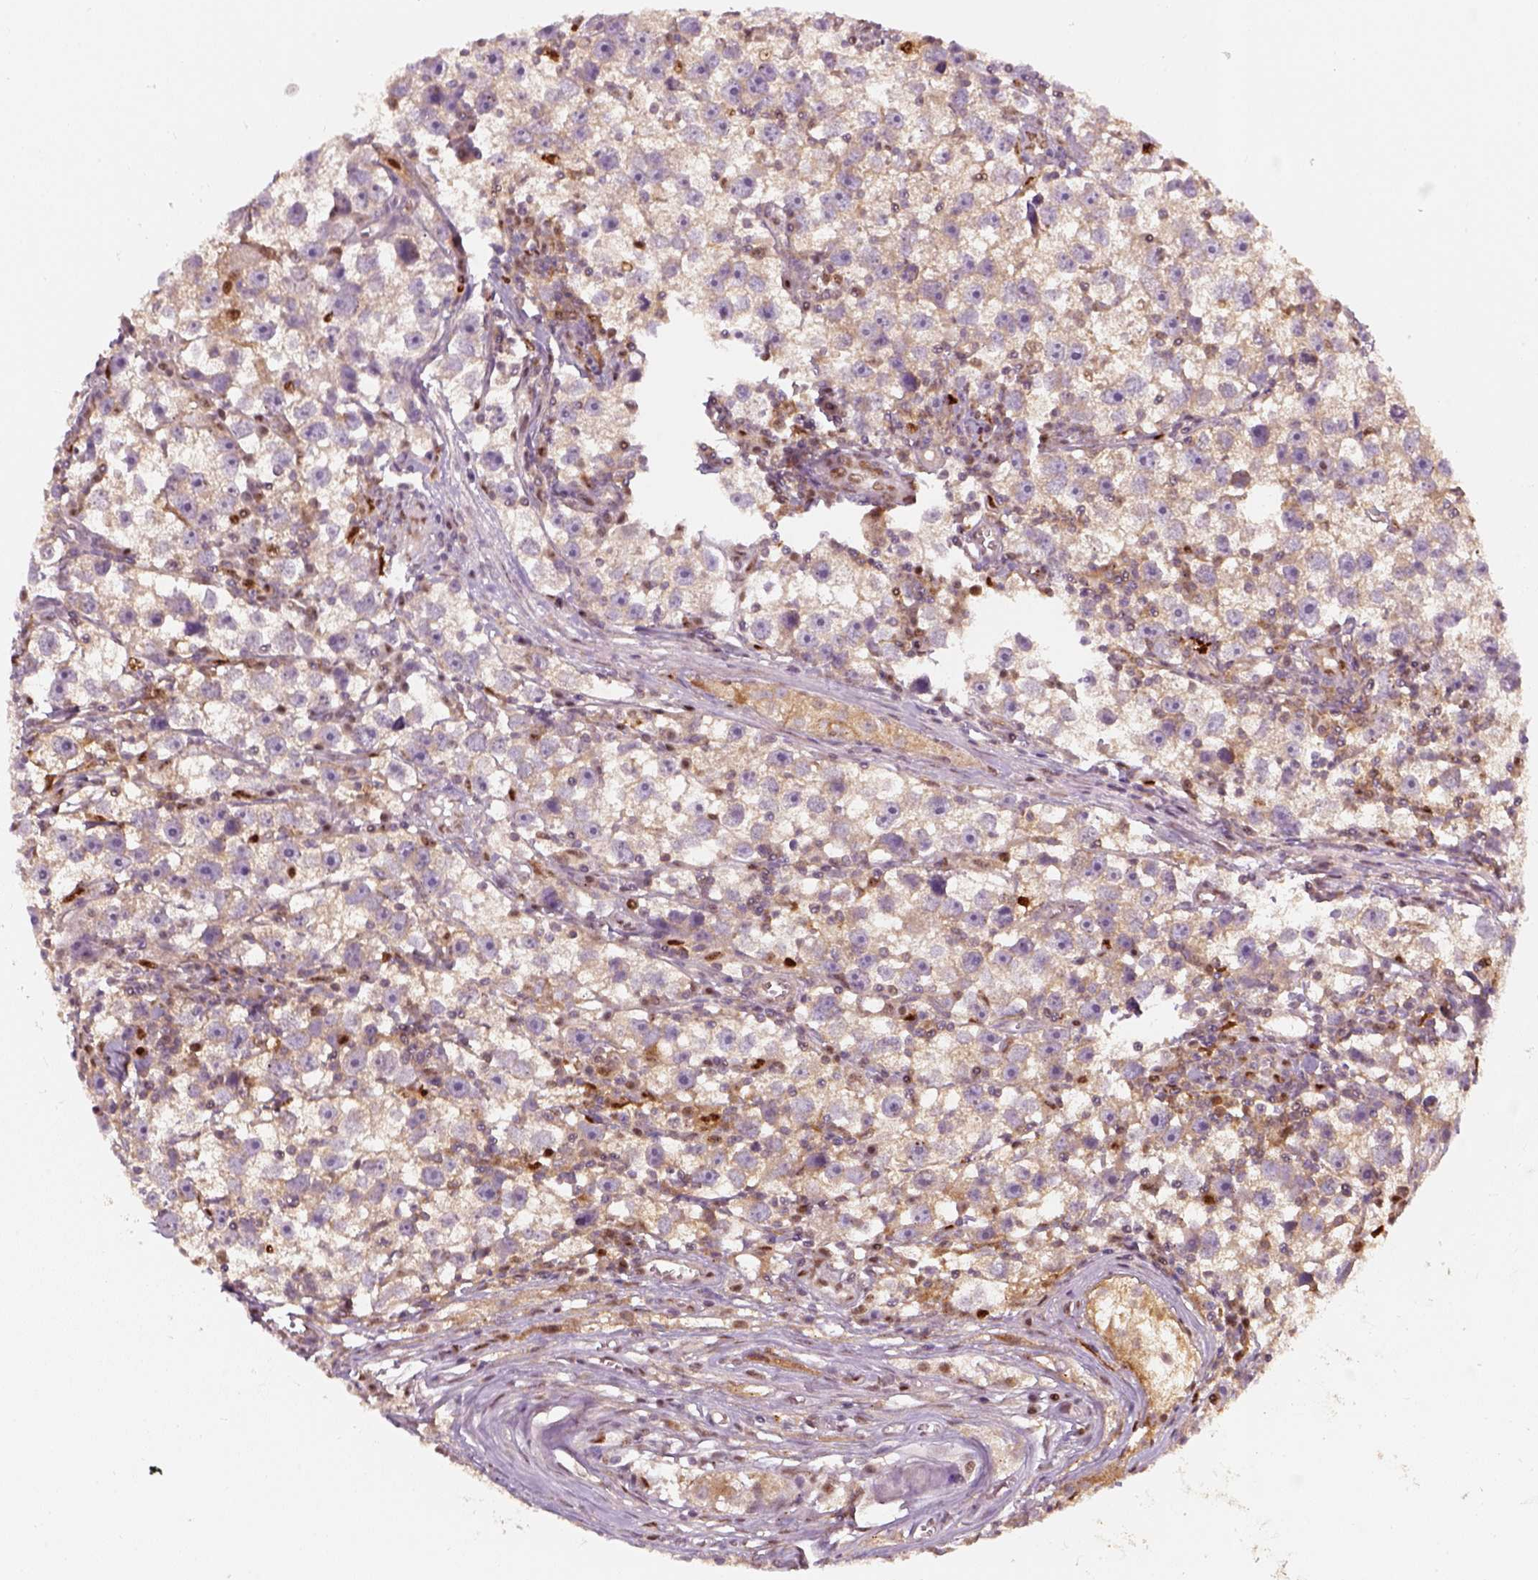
{"staining": {"intensity": "weak", "quantity": ">75%", "location": "cytoplasmic/membranous"}, "tissue": "testis cancer", "cell_type": "Tumor cells", "image_type": "cancer", "snomed": [{"axis": "morphology", "description": "Seminoma, NOS"}, {"axis": "topography", "description": "Testis"}], "caption": "This is an image of immunohistochemistry staining of testis cancer, which shows weak positivity in the cytoplasmic/membranous of tumor cells.", "gene": "SQSTM1", "patient": {"sex": "male", "age": 30}}